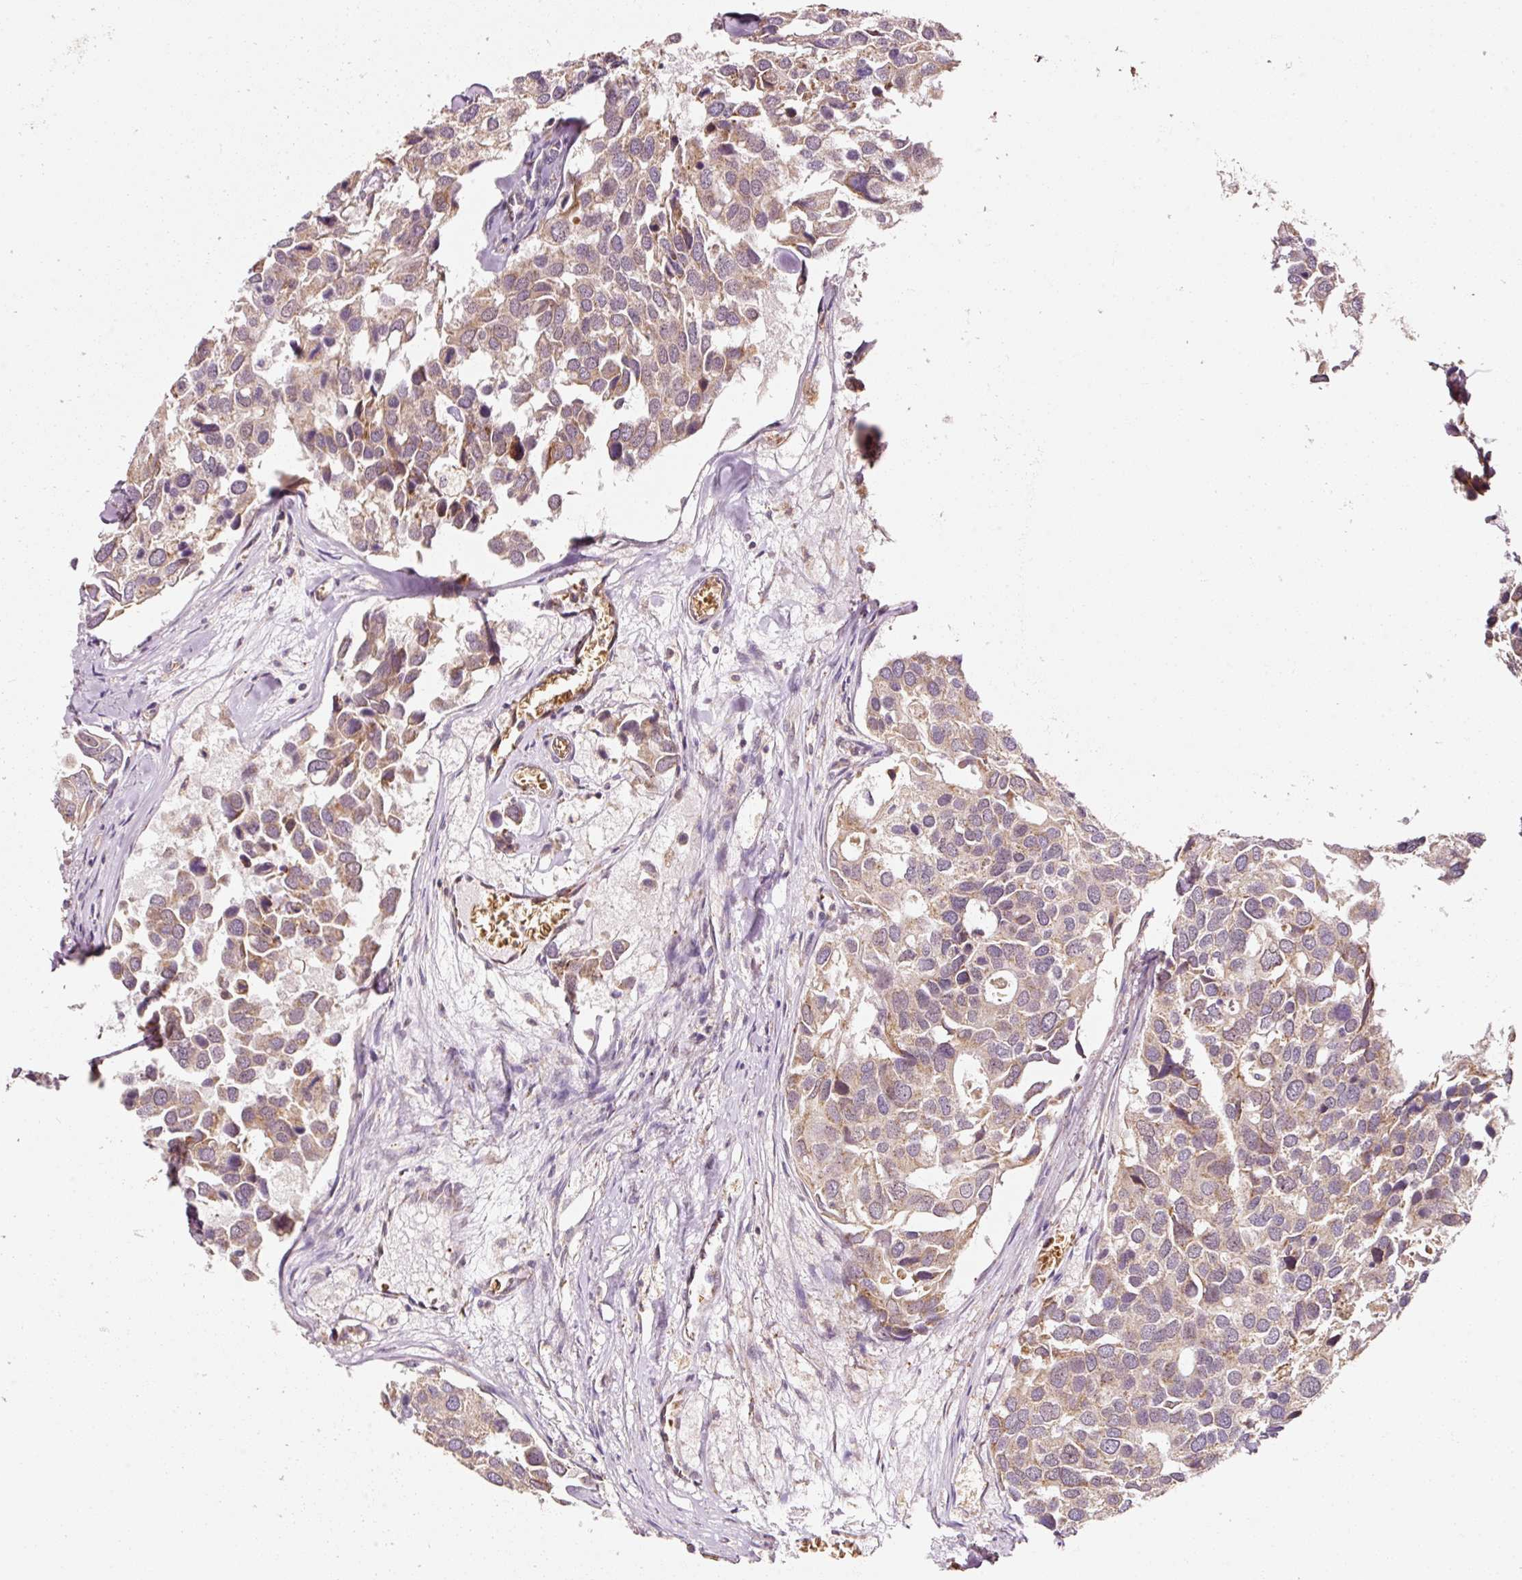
{"staining": {"intensity": "weak", "quantity": ">75%", "location": "cytoplasmic/membranous"}, "tissue": "breast cancer", "cell_type": "Tumor cells", "image_type": "cancer", "snomed": [{"axis": "morphology", "description": "Duct carcinoma"}, {"axis": "topography", "description": "Breast"}], "caption": "Immunohistochemistry of human invasive ductal carcinoma (breast) shows low levels of weak cytoplasmic/membranous positivity in approximately >75% of tumor cells. (Stains: DAB (3,3'-diaminobenzidine) in brown, nuclei in blue, Microscopy: brightfield microscopy at high magnification).", "gene": "ZNF460", "patient": {"sex": "female", "age": 83}}